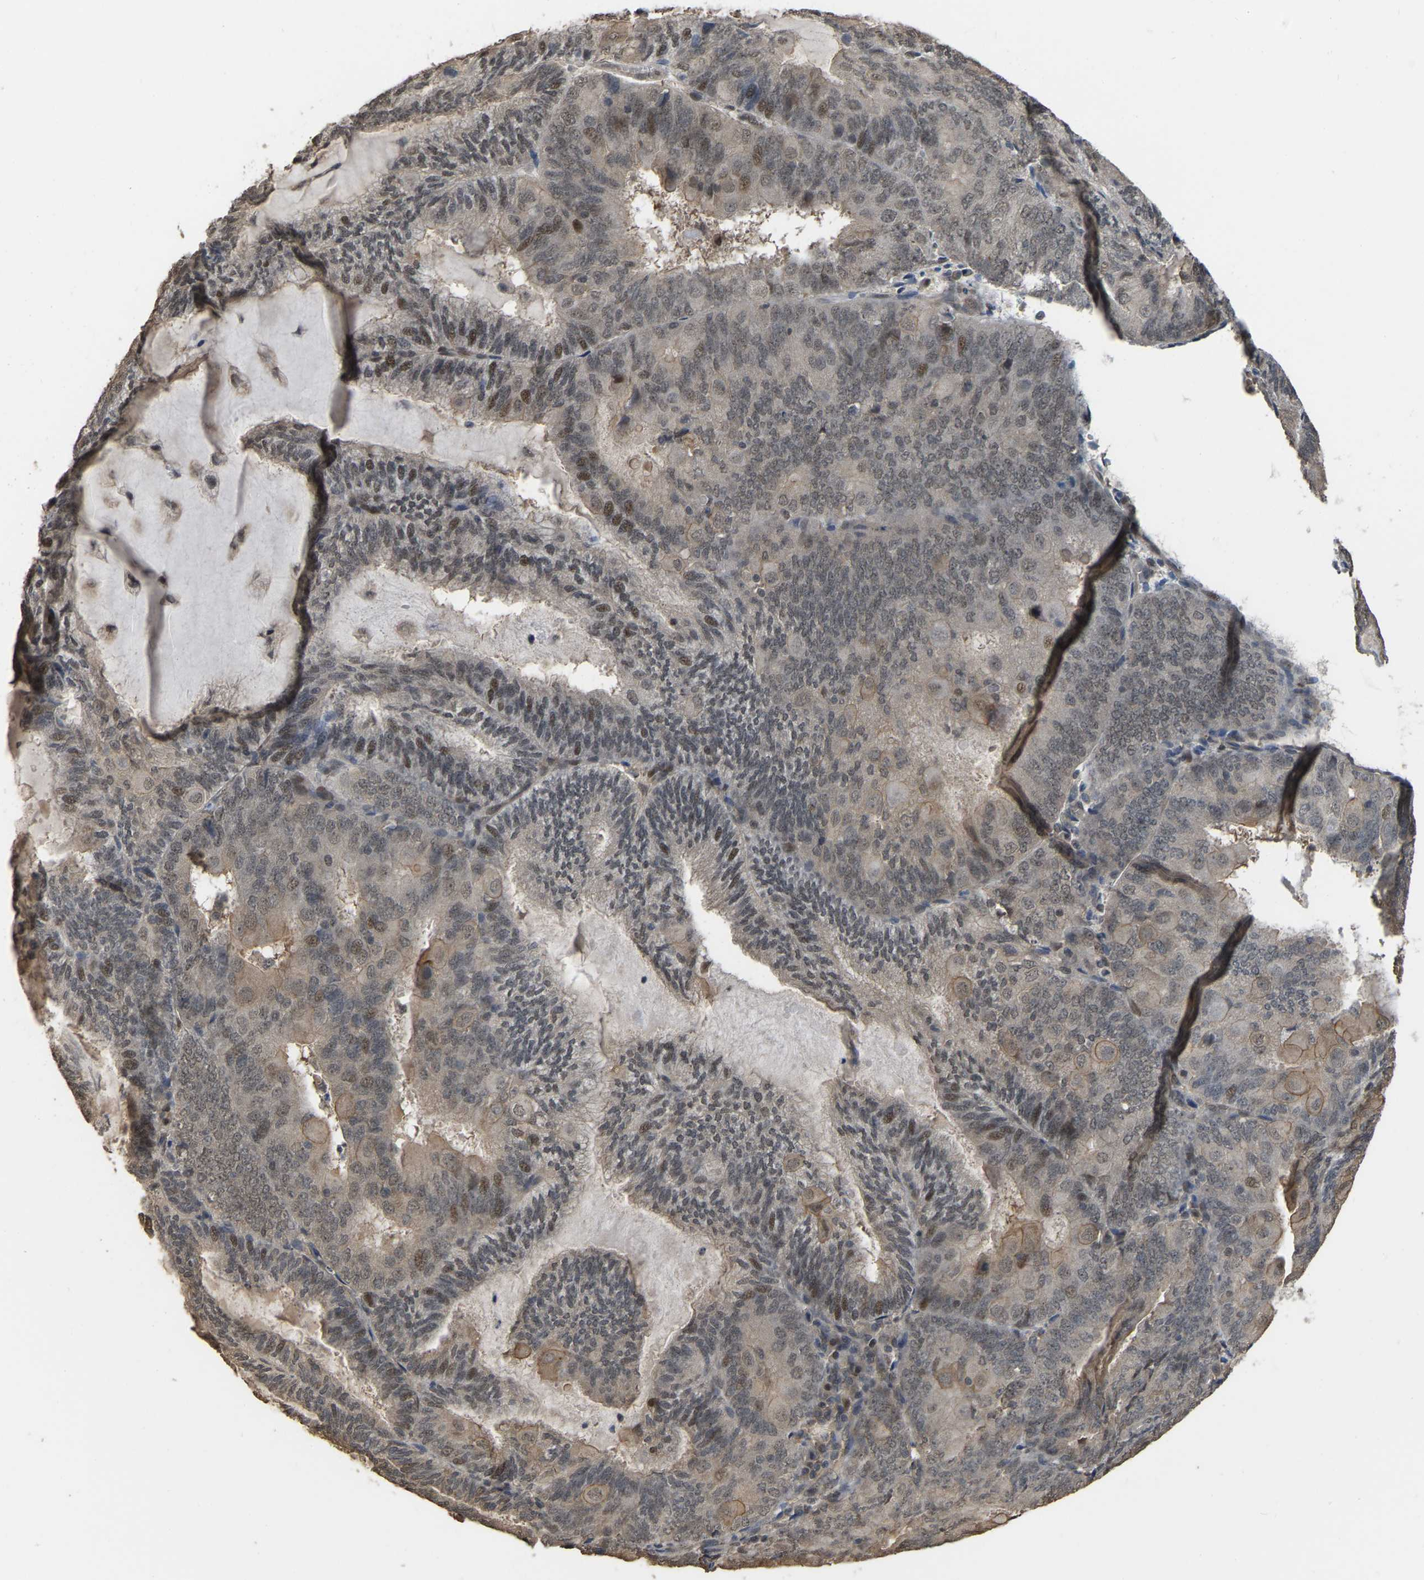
{"staining": {"intensity": "moderate", "quantity": "<25%", "location": "nuclear"}, "tissue": "endometrial cancer", "cell_type": "Tumor cells", "image_type": "cancer", "snomed": [{"axis": "morphology", "description": "Adenocarcinoma, NOS"}, {"axis": "topography", "description": "Endometrium"}], "caption": "Immunohistochemical staining of human endometrial cancer (adenocarcinoma) displays moderate nuclear protein staining in approximately <25% of tumor cells.", "gene": "ARHGAP23", "patient": {"sex": "female", "age": 81}}